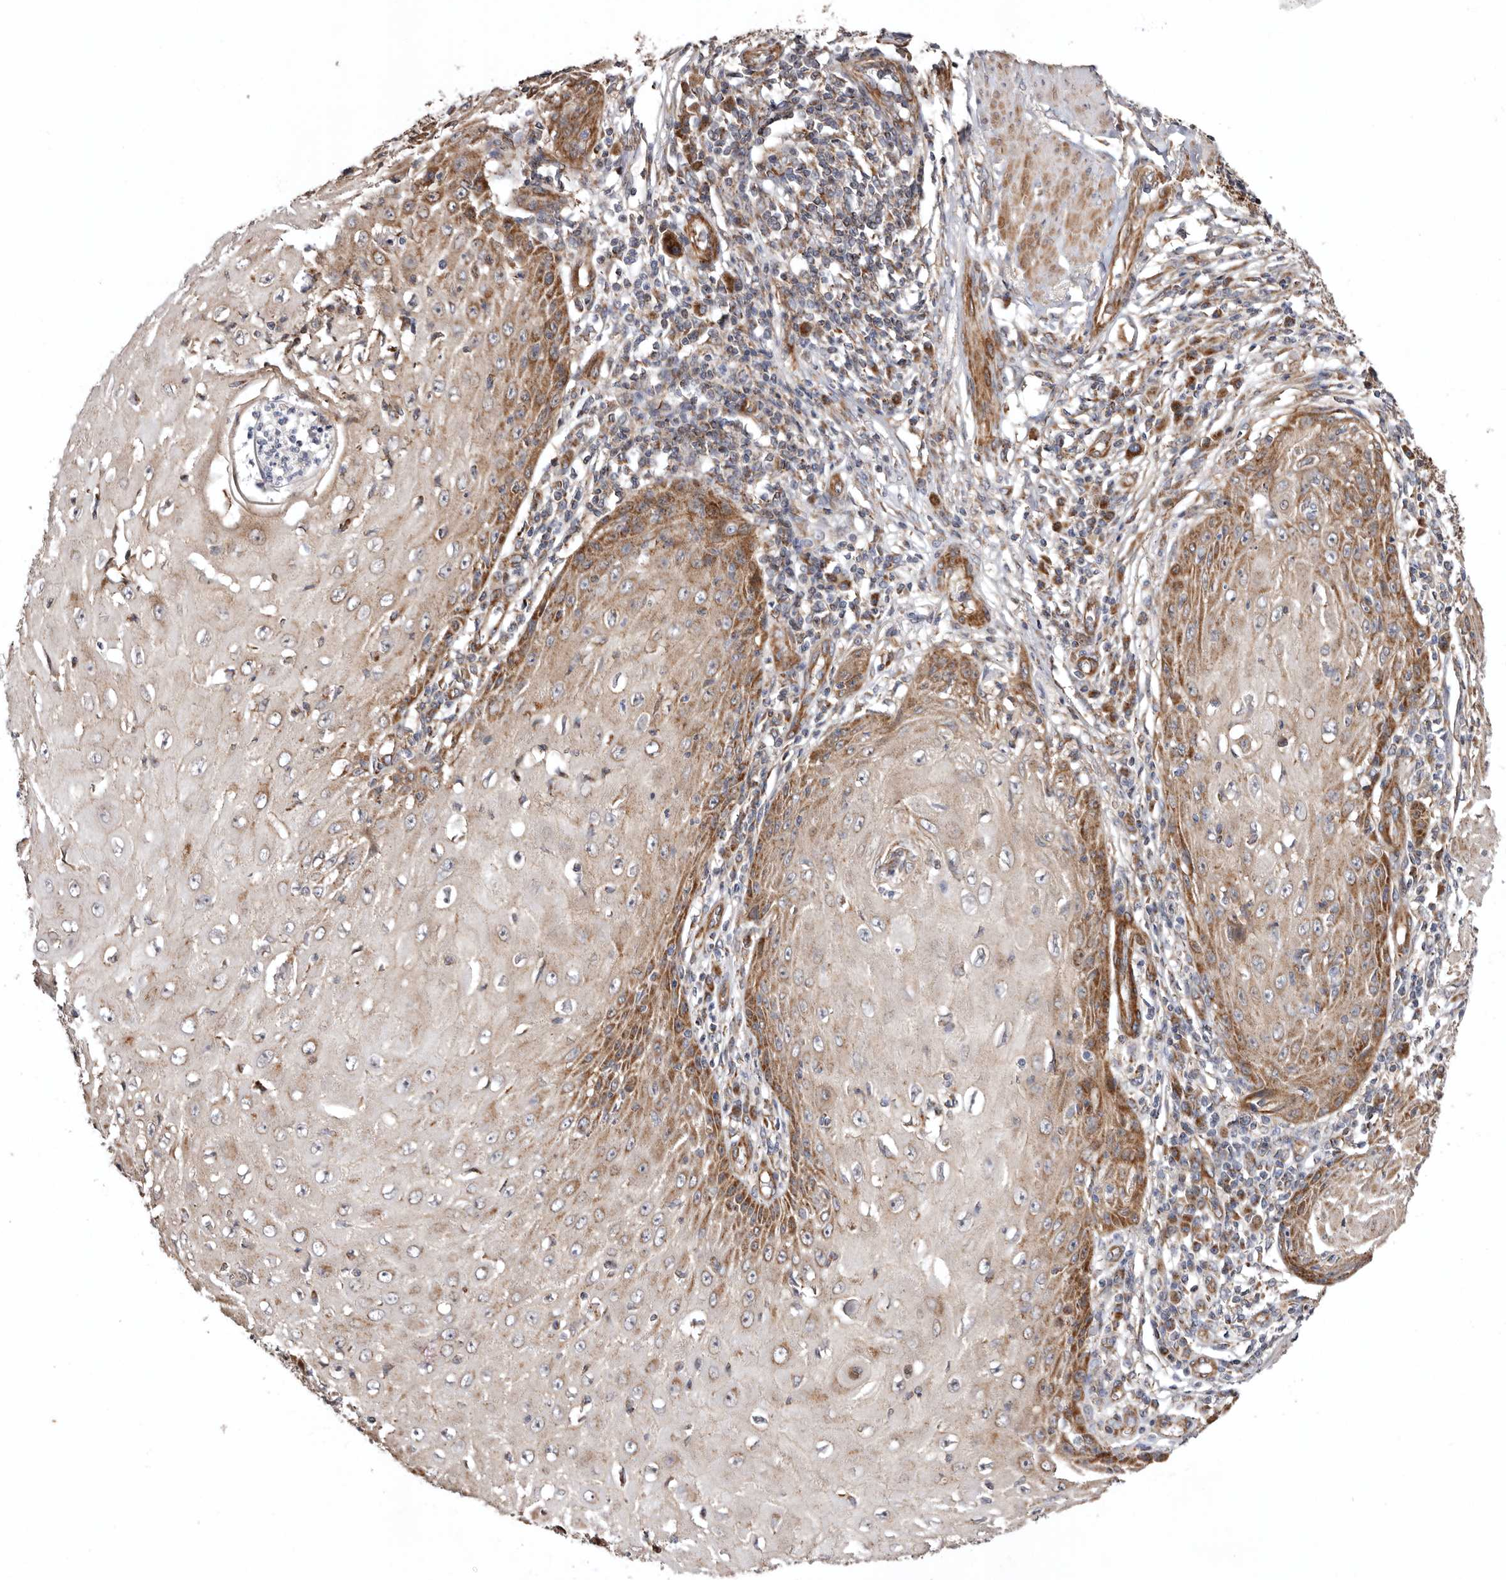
{"staining": {"intensity": "moderate", "quantity": ">75%", "location": "cytoplasmic/membranous"}, "tissue": "skin cancer", "cell_type": "Tumor cells", "image_type": "cancer", "snomed": [{"axis": "morphology", "description": "Squamous cell carcinoma, NOS"}, {"axis": "topography", "description": "Skin"}], "caption": "Immunohistochemical staining of skin cancer (squamous cell carcinoma) reveals medium levels of moderate cytoplasmic/membranous positivity in approximately >75% of tumor cells.", "gene": "PROKR1", "patient": {"sex": "female", "age": 73}}